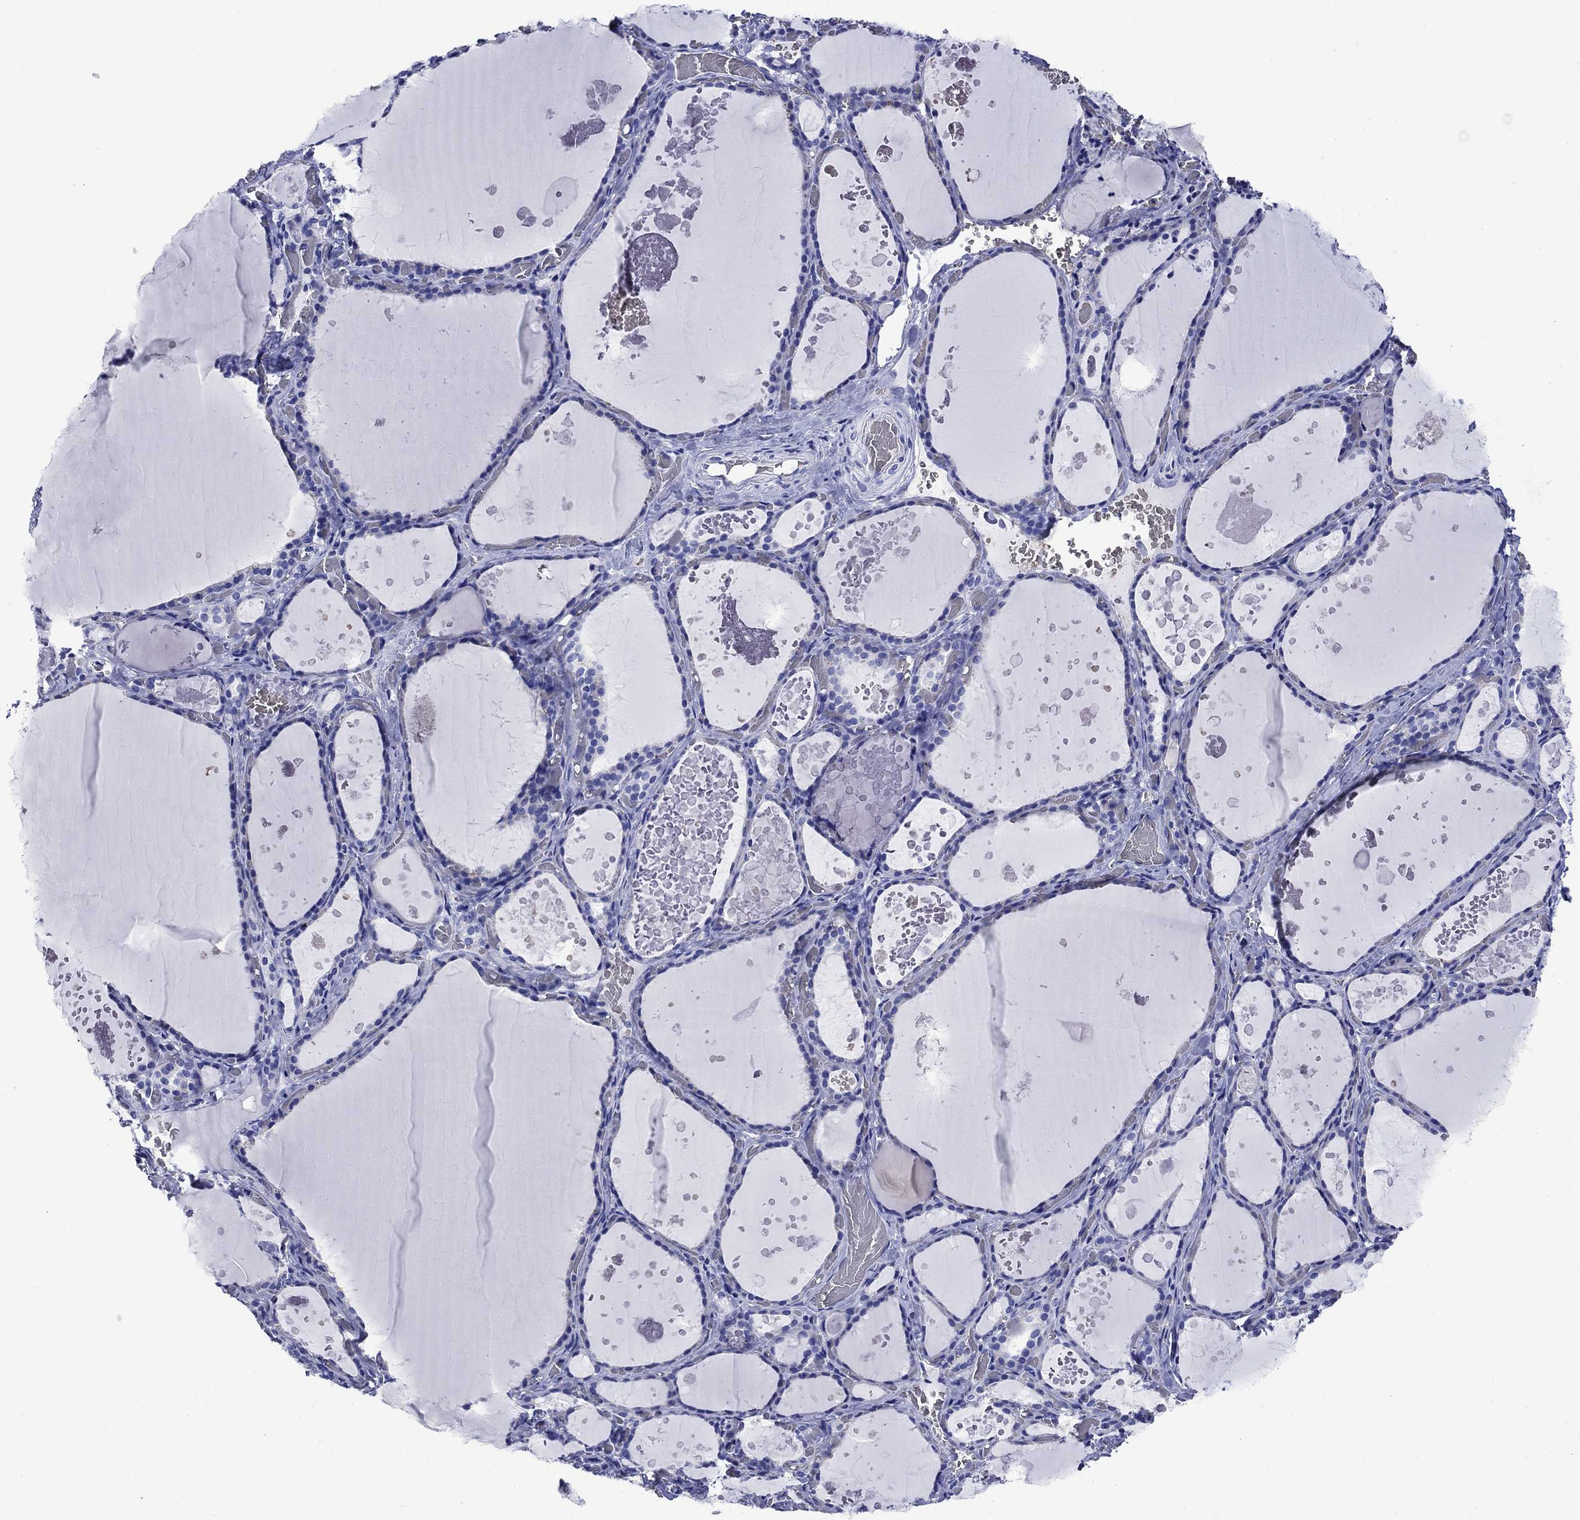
{"staining": {"intensity": "negative", "quantity": "none", "location": "none"}, "tissue": "thyroid gland", "cell_type": "Glandular cells", "image_type": "normal", "snomed": [{"axis": "morphology", "description": "Normal tissue, NOS"}, {"axis": "topography", "description": "Thyroid gland"}], "caption": "The histopathology image reveals no significant expression in glandular cells of thyroid gland.", "gene": "SLC1A2", "patient": {"sex": "female", "age": 56}}